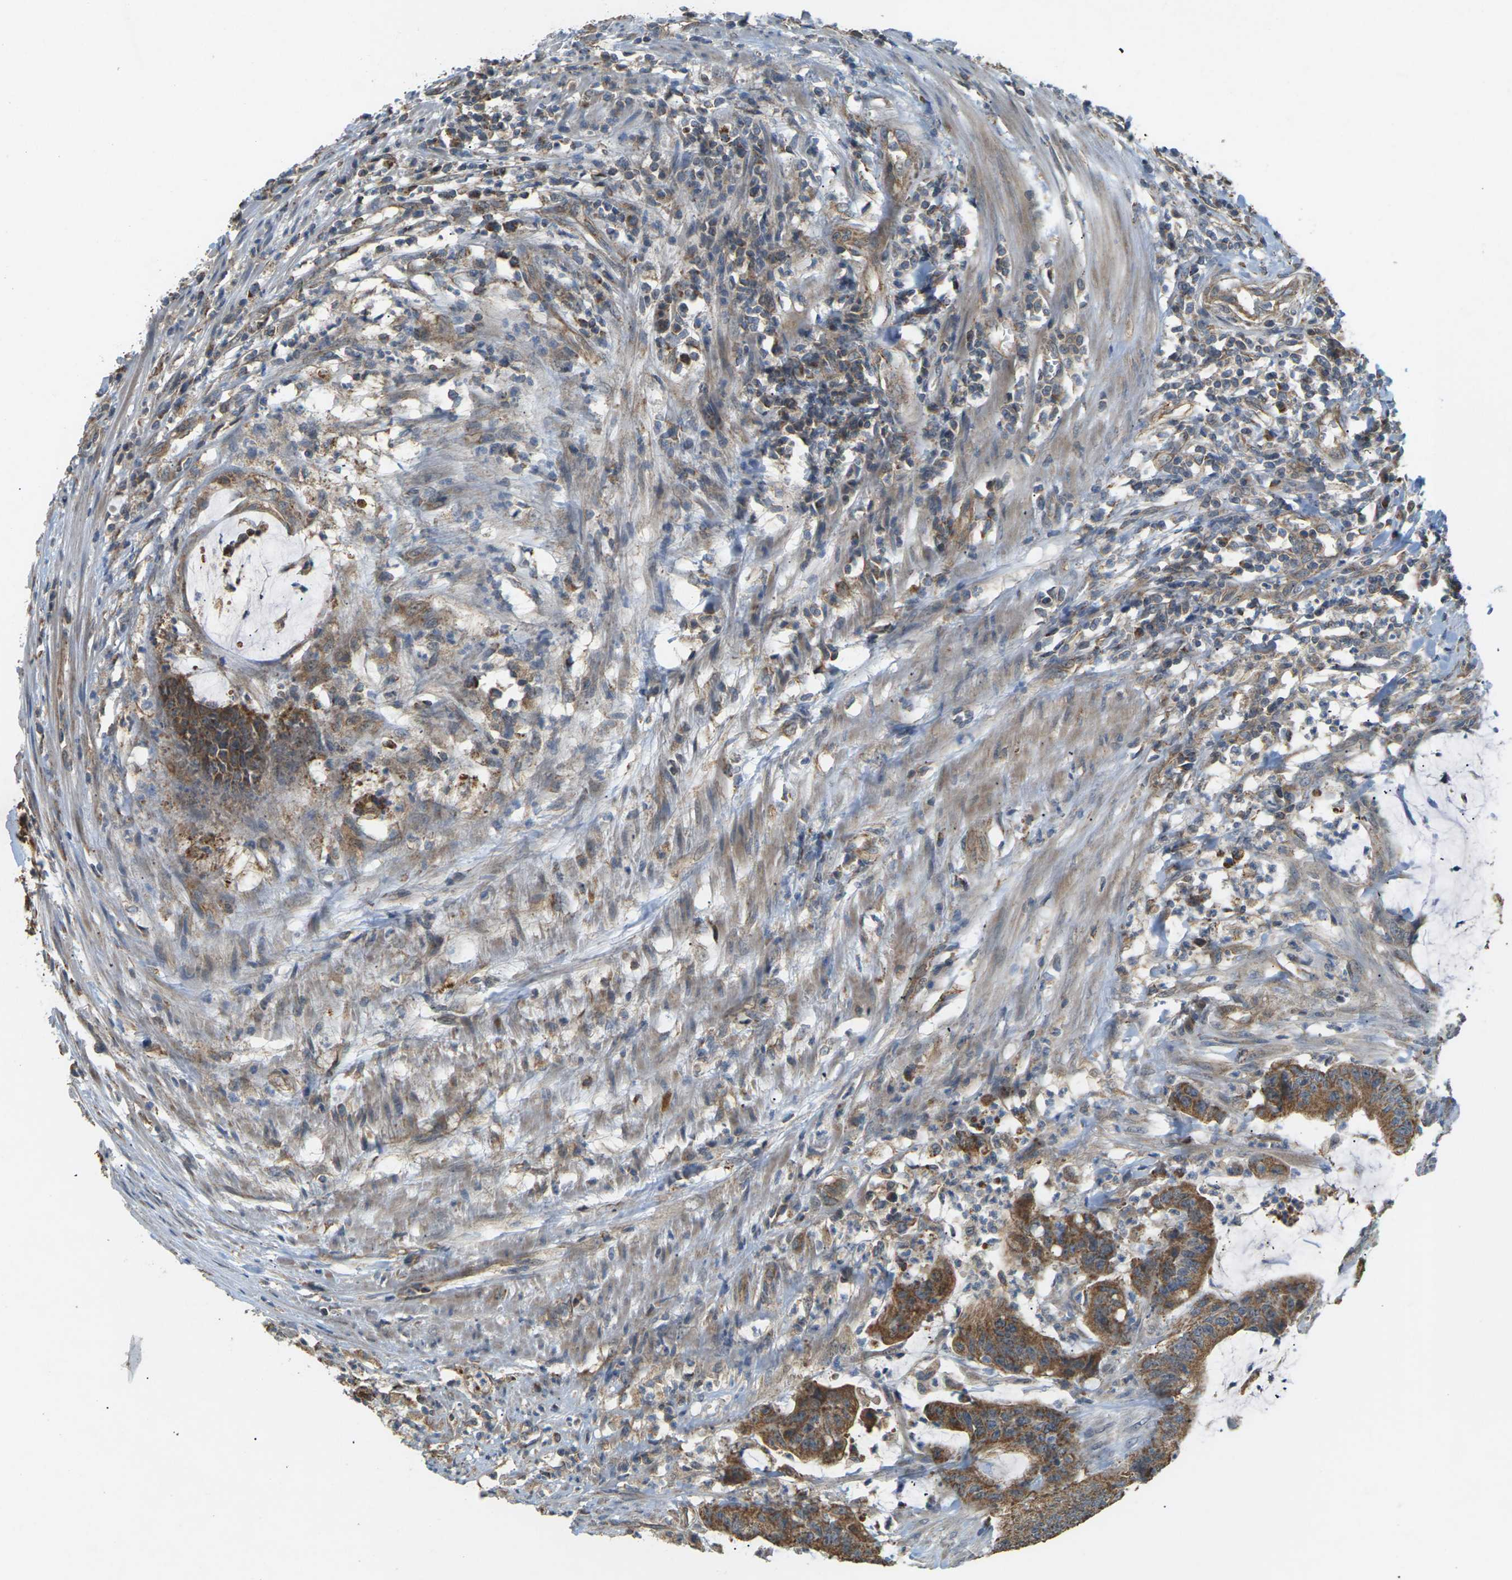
{"staining": {"intensity": "strong", "quantity": ">75%", "location": "cytoplasmic/membranous"}, "tissue": "colorectal cancer", "cell_type": "Tumor cells", "image_type": "cancer", "snomed": [{"axis": "morphology", "description": "Adenocarcinoma, NOS"}, {"axis": "topography", "description": "Rectum"}], "caption": "Brown immunohistochemical staining in colorectal cancer displays strong cytoplasmic/membranous positivity in about >75% of tumor cells.", "gene": "KSR1", "patient": {"sex": "female", "age": 66}}